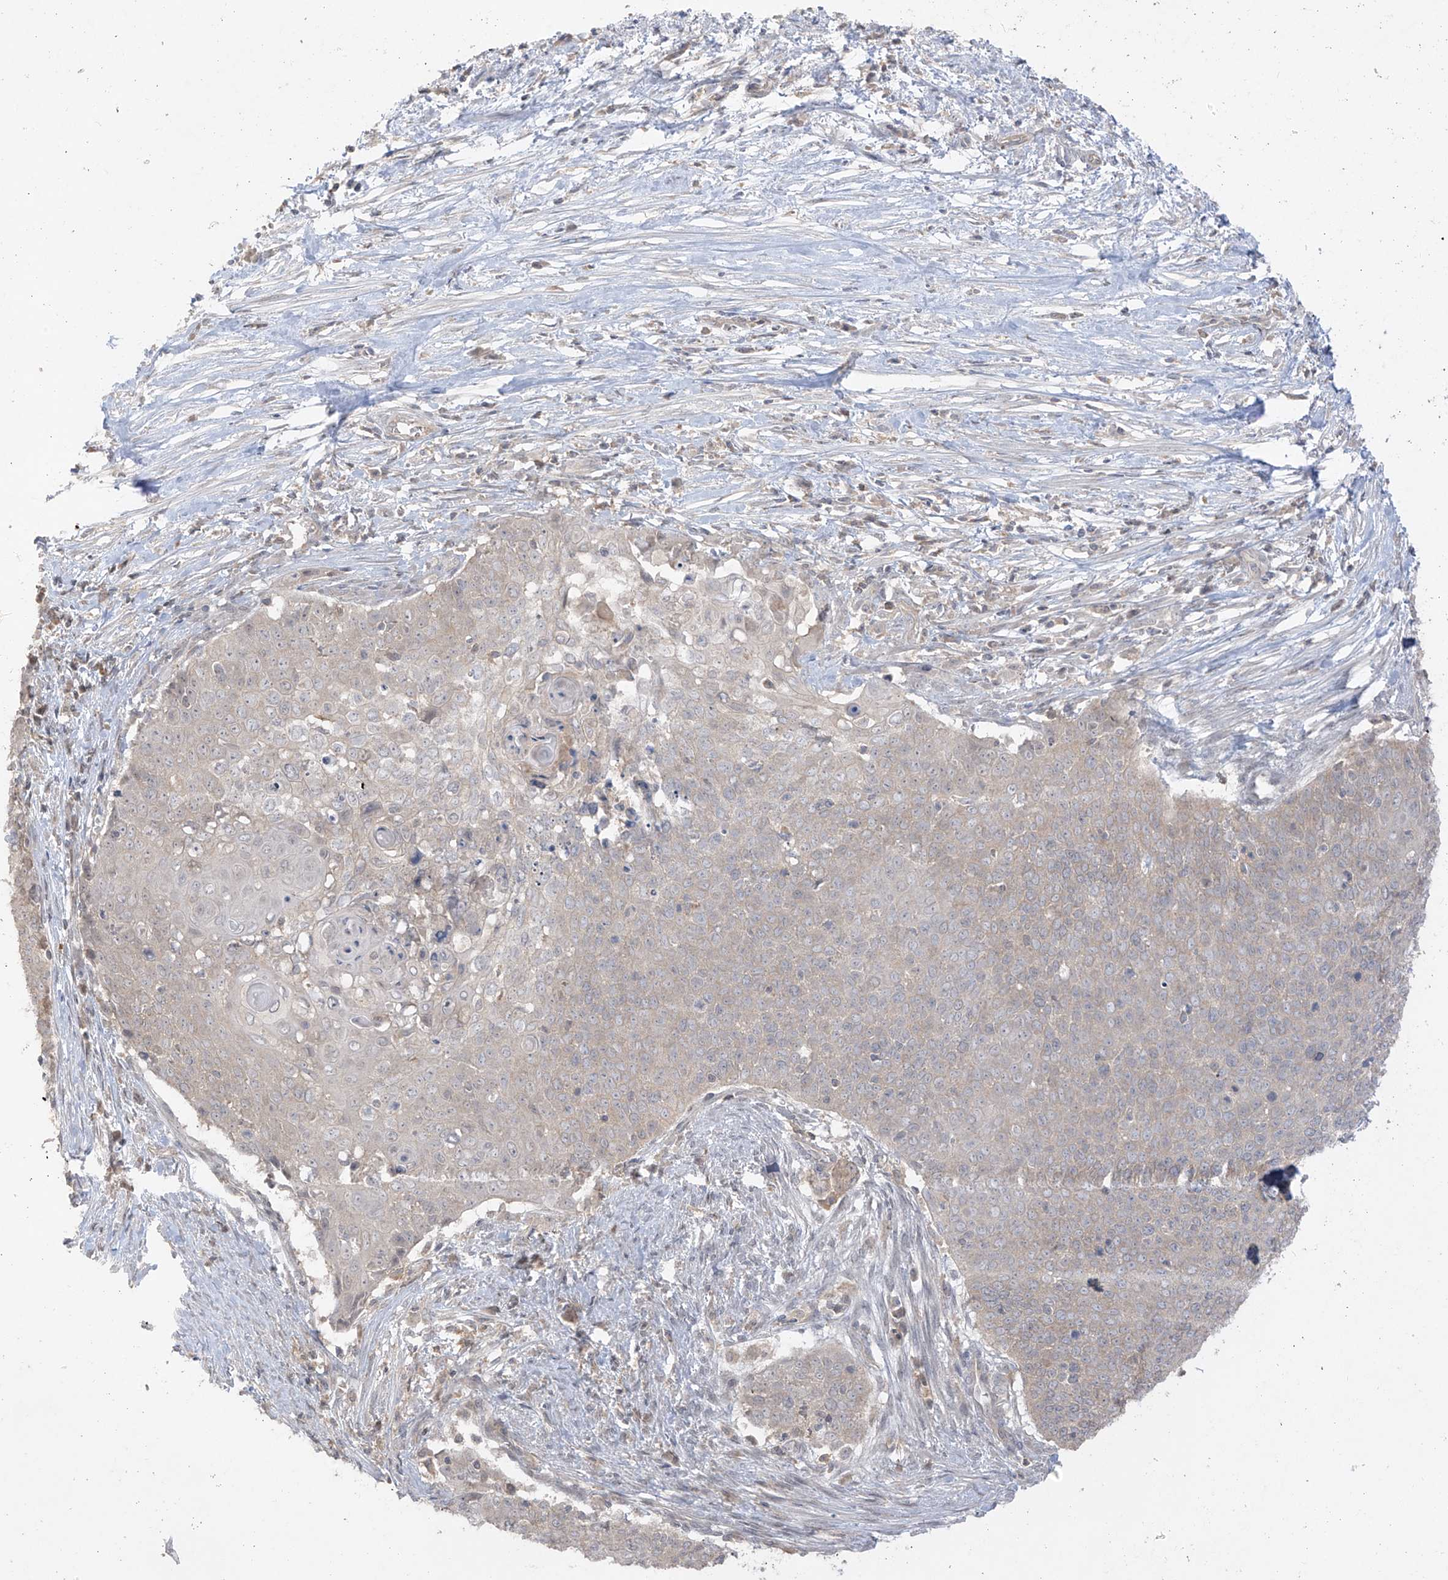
{"staining": {"intensity": "negative", "quantity": "none", "location": "none"}, "tissue": "cervical cancer", "cell_type": "Tumor cells", "image_type": "cancer", "snomed": [{"axis": "morphology", "description": "Squamous cell carcinoma, NOS"}, {"axis": "topography", "description": "Cervix"}], "caption": "Protein analysis of squamous cell carcinoma (cervical) reveals no significant expression in tumor cells. (DAB immunohistochemistry with hematoxylin counter stain).", "gene": "ANGEL2", "patient": {"sex": "female", "age": 39}}